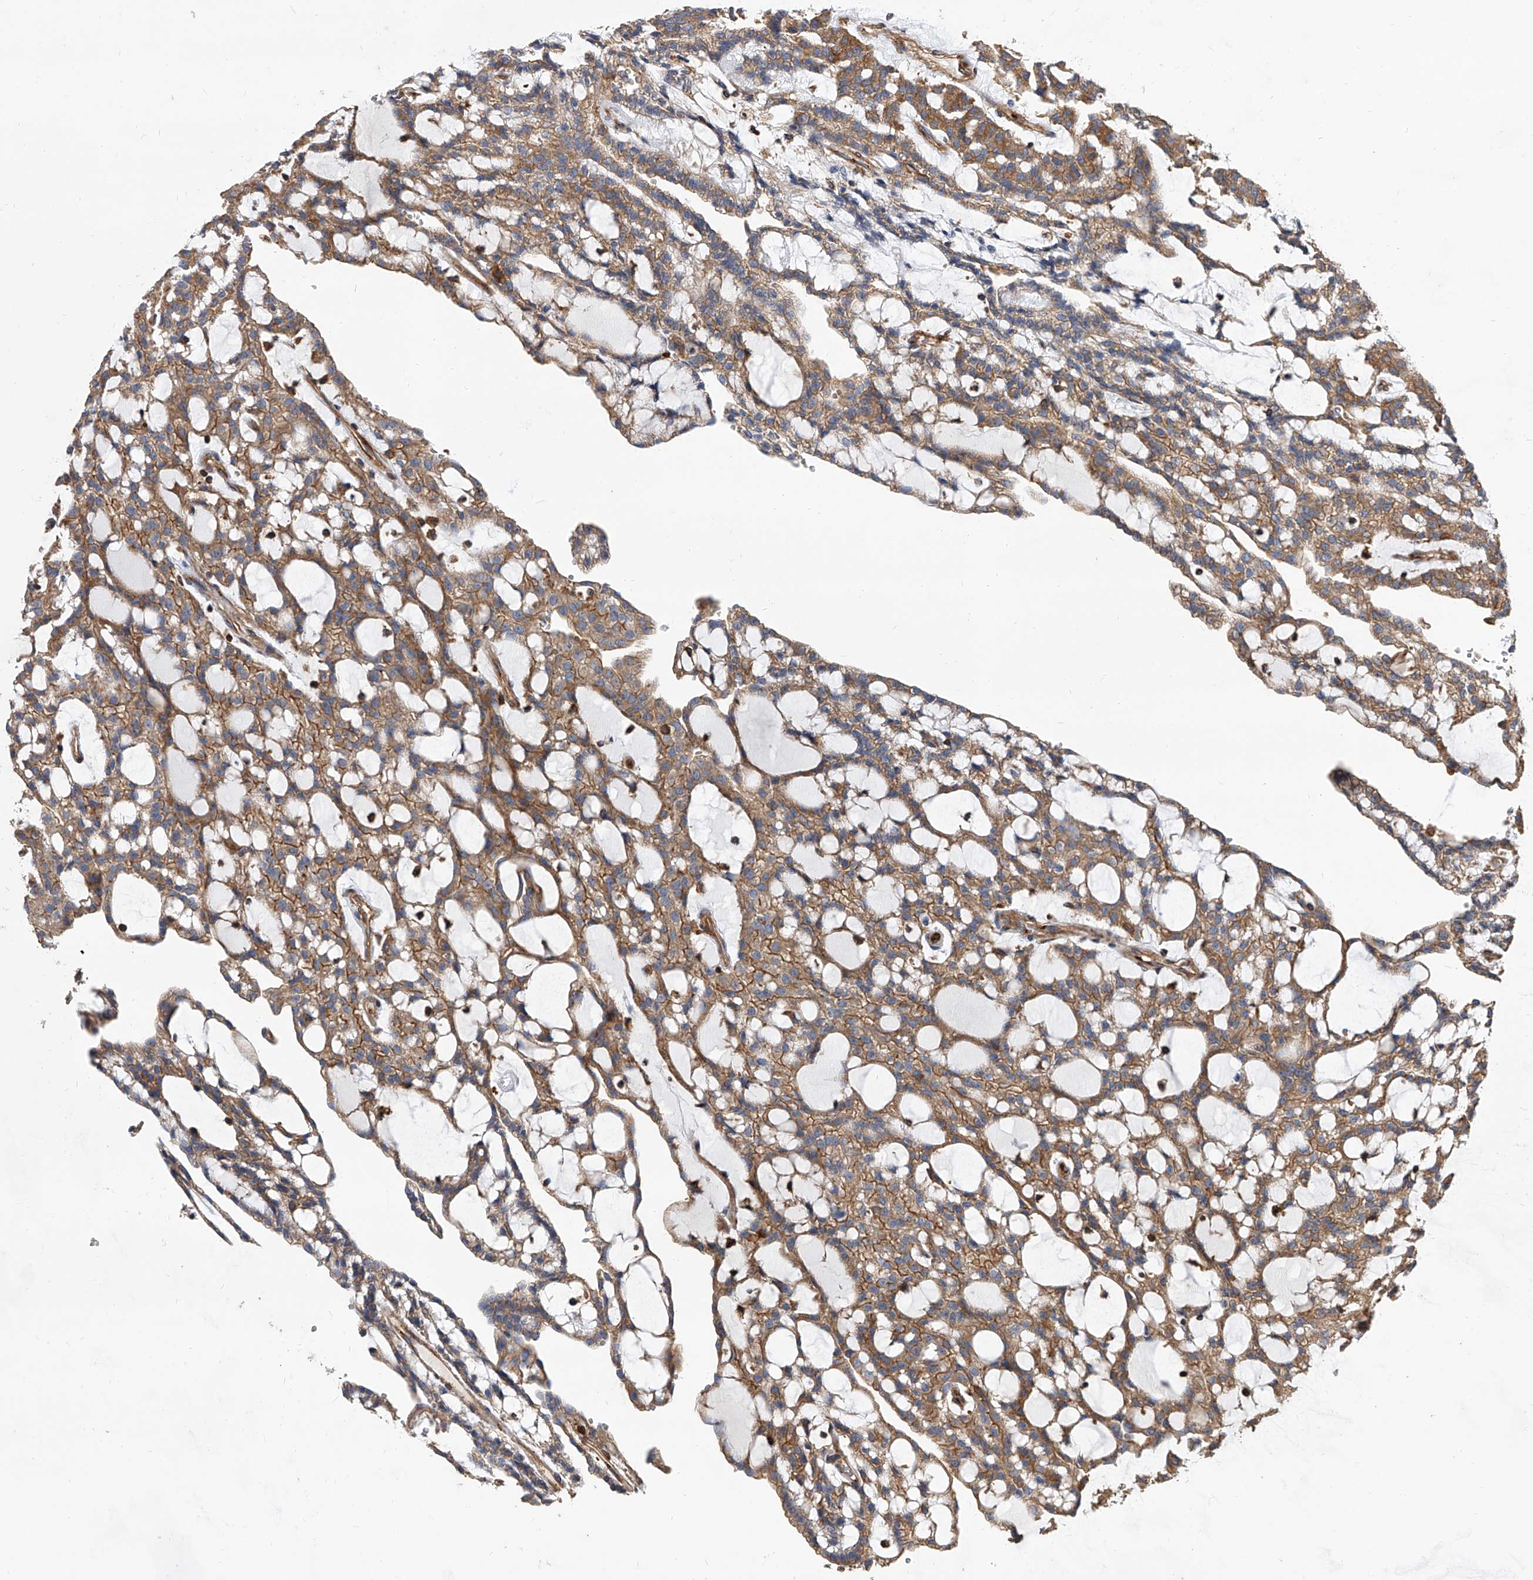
{"staining": {"intensity": "moderate", "quantity": ">75%", "location": "cytoplasmic/membranous"}, "tissue": "renal cancer", "cell_type": "Tumor cells", "image_type": "cancer", "snomed": [{"axis": "morphology", "description": "Adenocarcinoma, NOS"}, {"axis": "topography", "description": "Kidney"}], "caption": "Adenocarcinoma (renal) was stained to show a protein in brown. There is medium levels of moderate cytoplasmic/membranous staining in about >75% of tumor cells. Immunohistochemistry (ihc) stains the protein in brown and the nuclei are stained blue.", "gene": "PISD", "patient": {"sex": "male", "age": 63}}